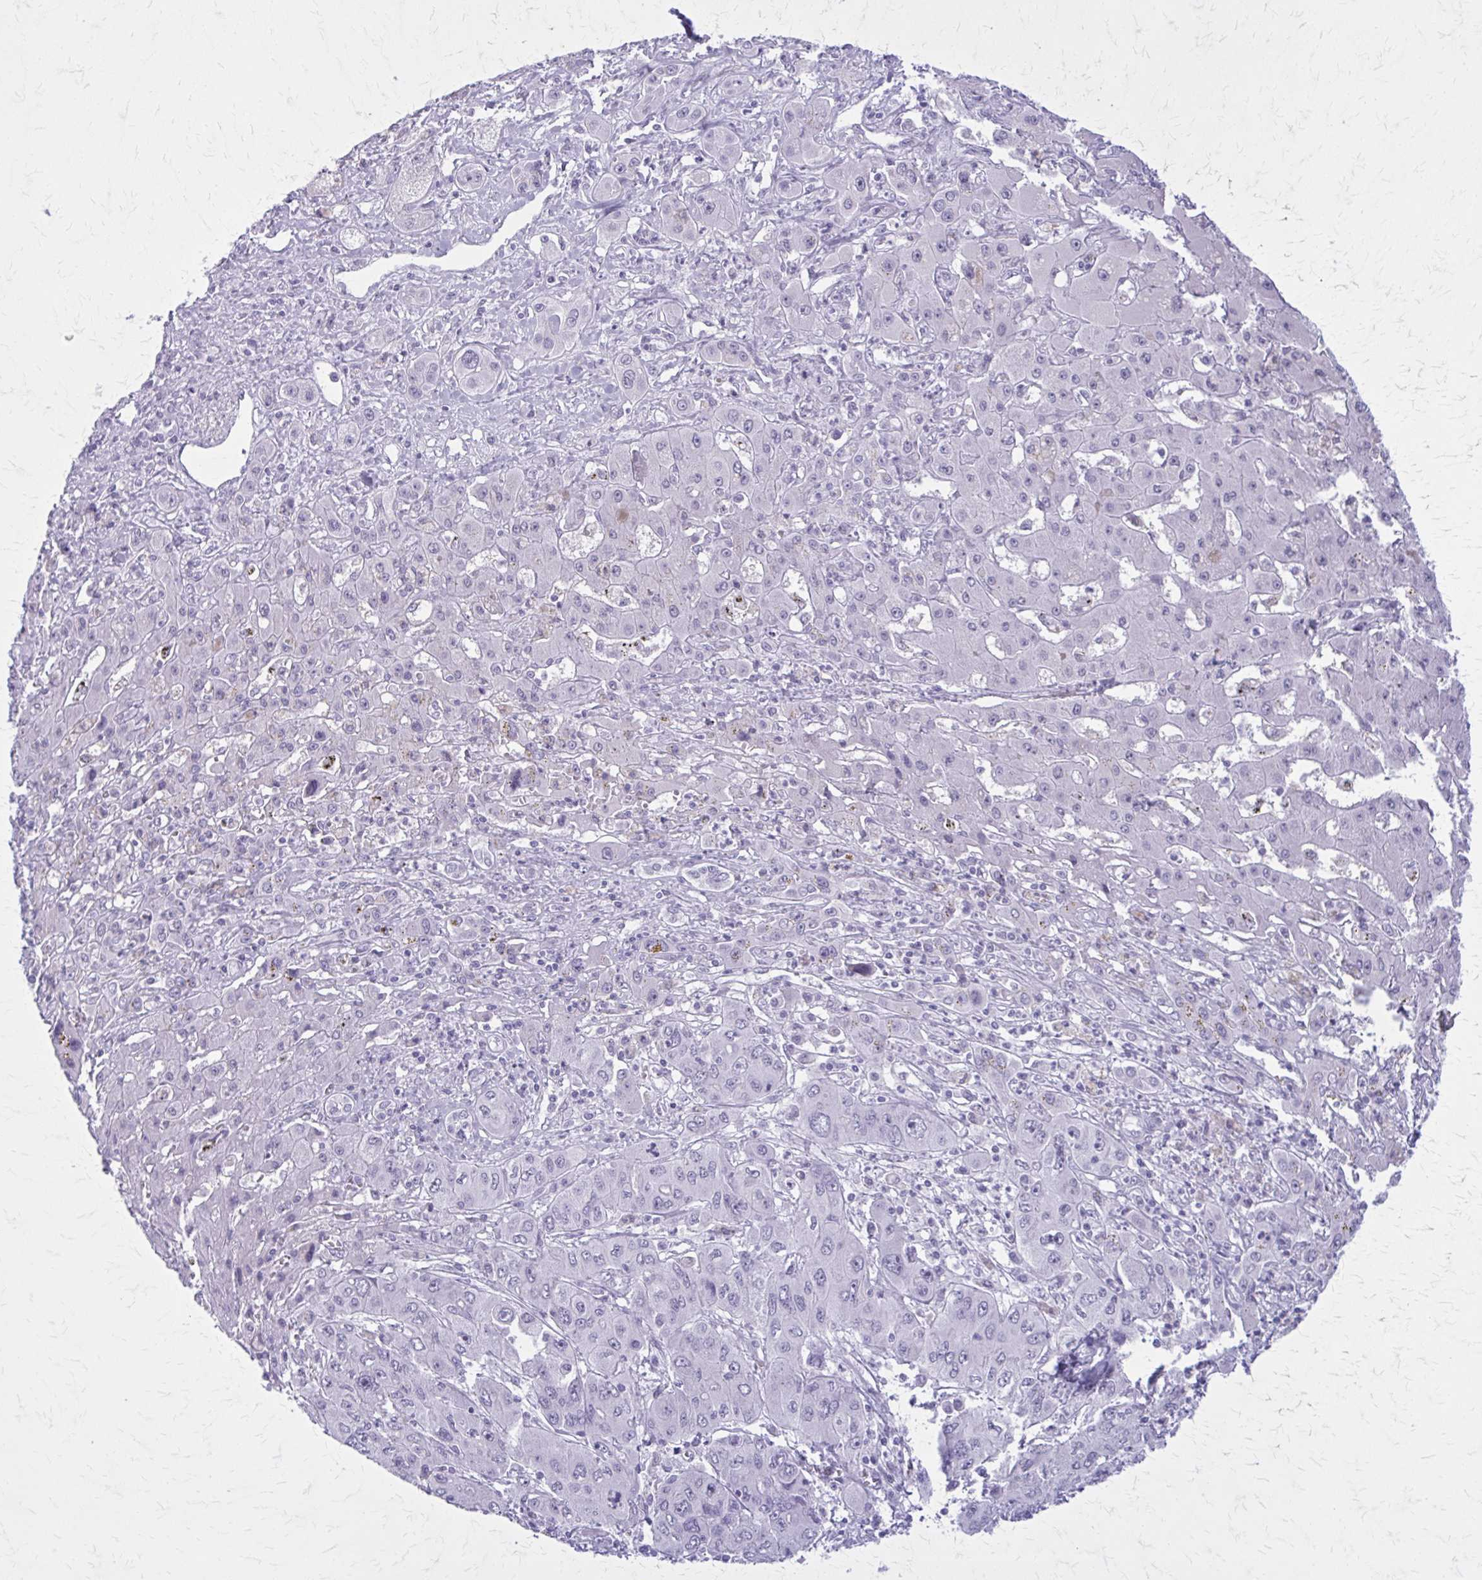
{"staining": {"intensity": "negative", "quantity": "none", "location": "none"}, "tissue": "liver cancer", "cell_type": "Tumor cells", "image_type": "cancer", "snomed": [{"axis": "morphology", "description": "Cholangiocarcinoma"}, {"axis": "topography", "description": "Liver"}], "caption": "The IHC image has no significant expression in tumor cells of liver cancer (cholangiocarcinoma) tissue.", "gene": "GAD1", "patient": {"sex": "male", "age": 67}}